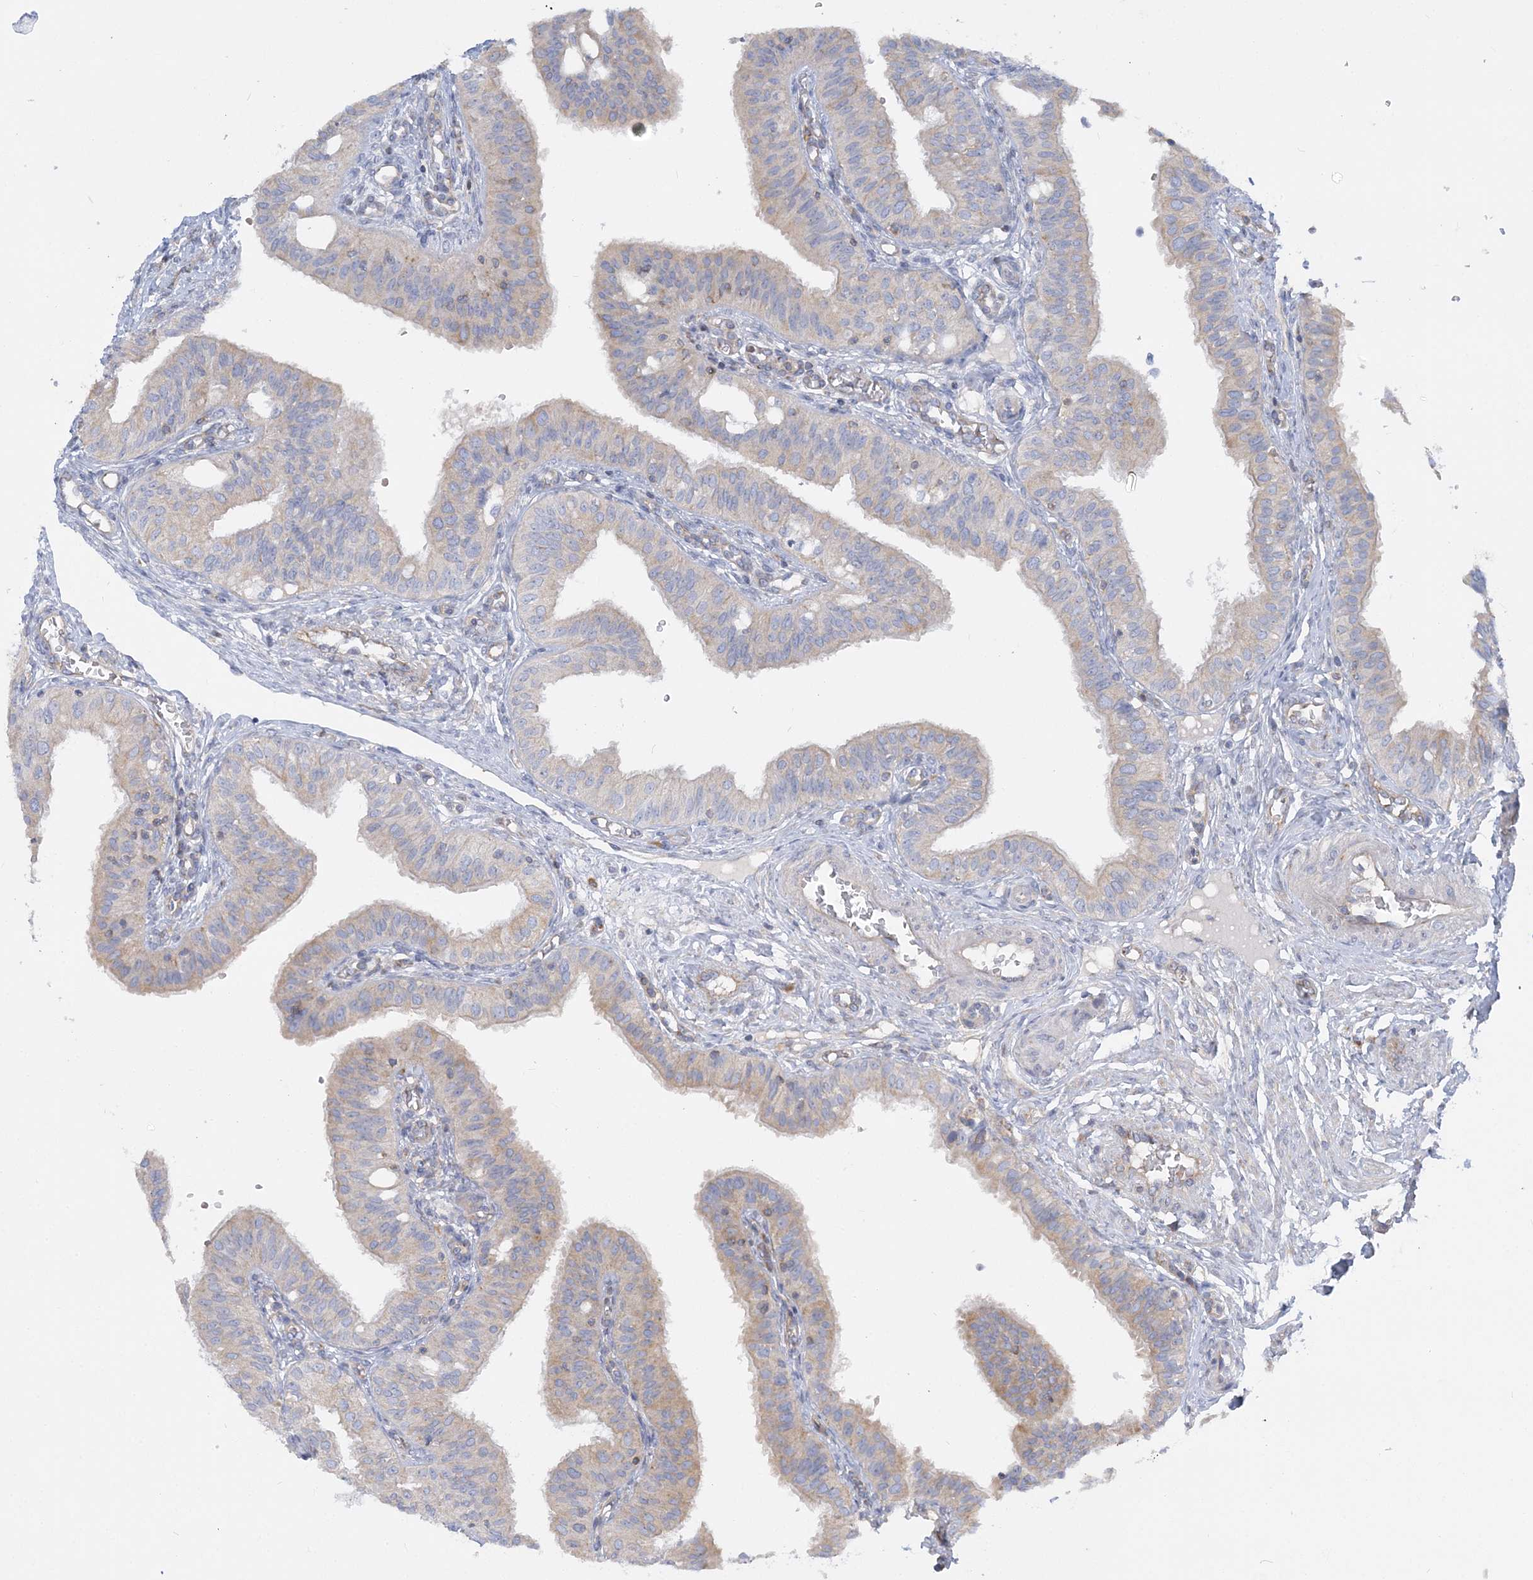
{"staining": {"intensity": "weak", "quantity": "<25%", "location": "cytoplasmic/membranous"}, "tissue": "fallopian tube", "cell_type": "Glandular cells", "image_type": "normal", "snomed": [{"axis": "morphology", "description": "Normal tissue, NOS"}, {"axis": "topography", "description": "Fallopian tube"}, {"axis": "topography", "description": "Ovary"}], "caption": "Immunohistochemistry micrograph of benign fallopian tube: fallopian tube stained with DAB (3,3'-diaminobenzidine) demonstrates no significant protein expression in glandular cells.", "gene": "FAM114A2", "patient": {"sex": "female", "age": 42}}